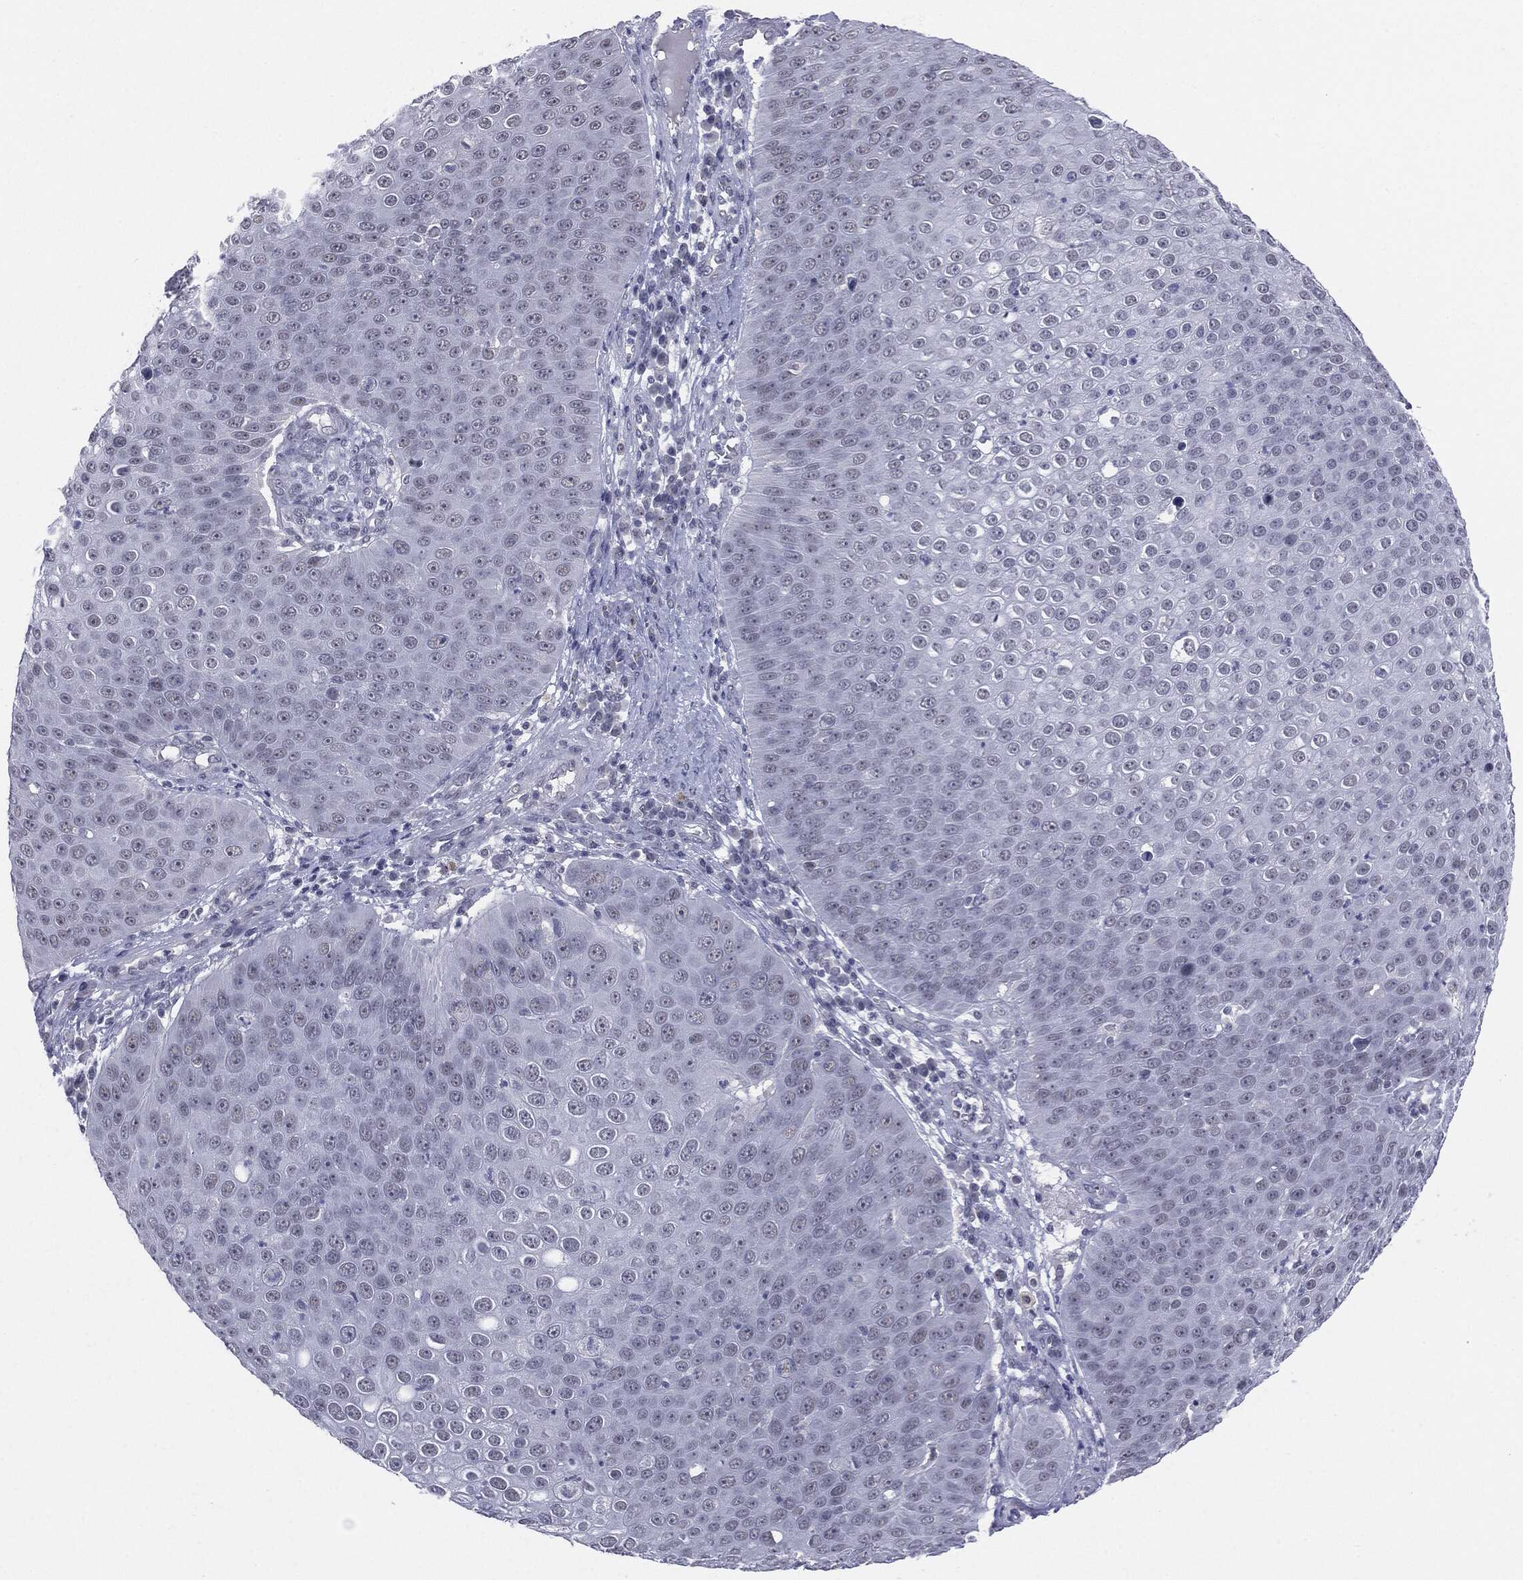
{"staining": {"intensity": "negative", "quantity": "none", "location": "none"}, "tissue": "skin cancer", "cell_type": "Tumor cells", "image_type": "cancer", "snomed": [{"axis": "morphology", "description": "Squamous cell carcinoma, NOS"}, {"axis": "topography", "description": "Skin"}], "caption": "A histopathology image of skin cancer (squamous cell carcinoma) stained for a protein reveals no brown staining in tumor cells.", "gene": "SLC5A5", "patient": {"sex": "male", "age": 71}}